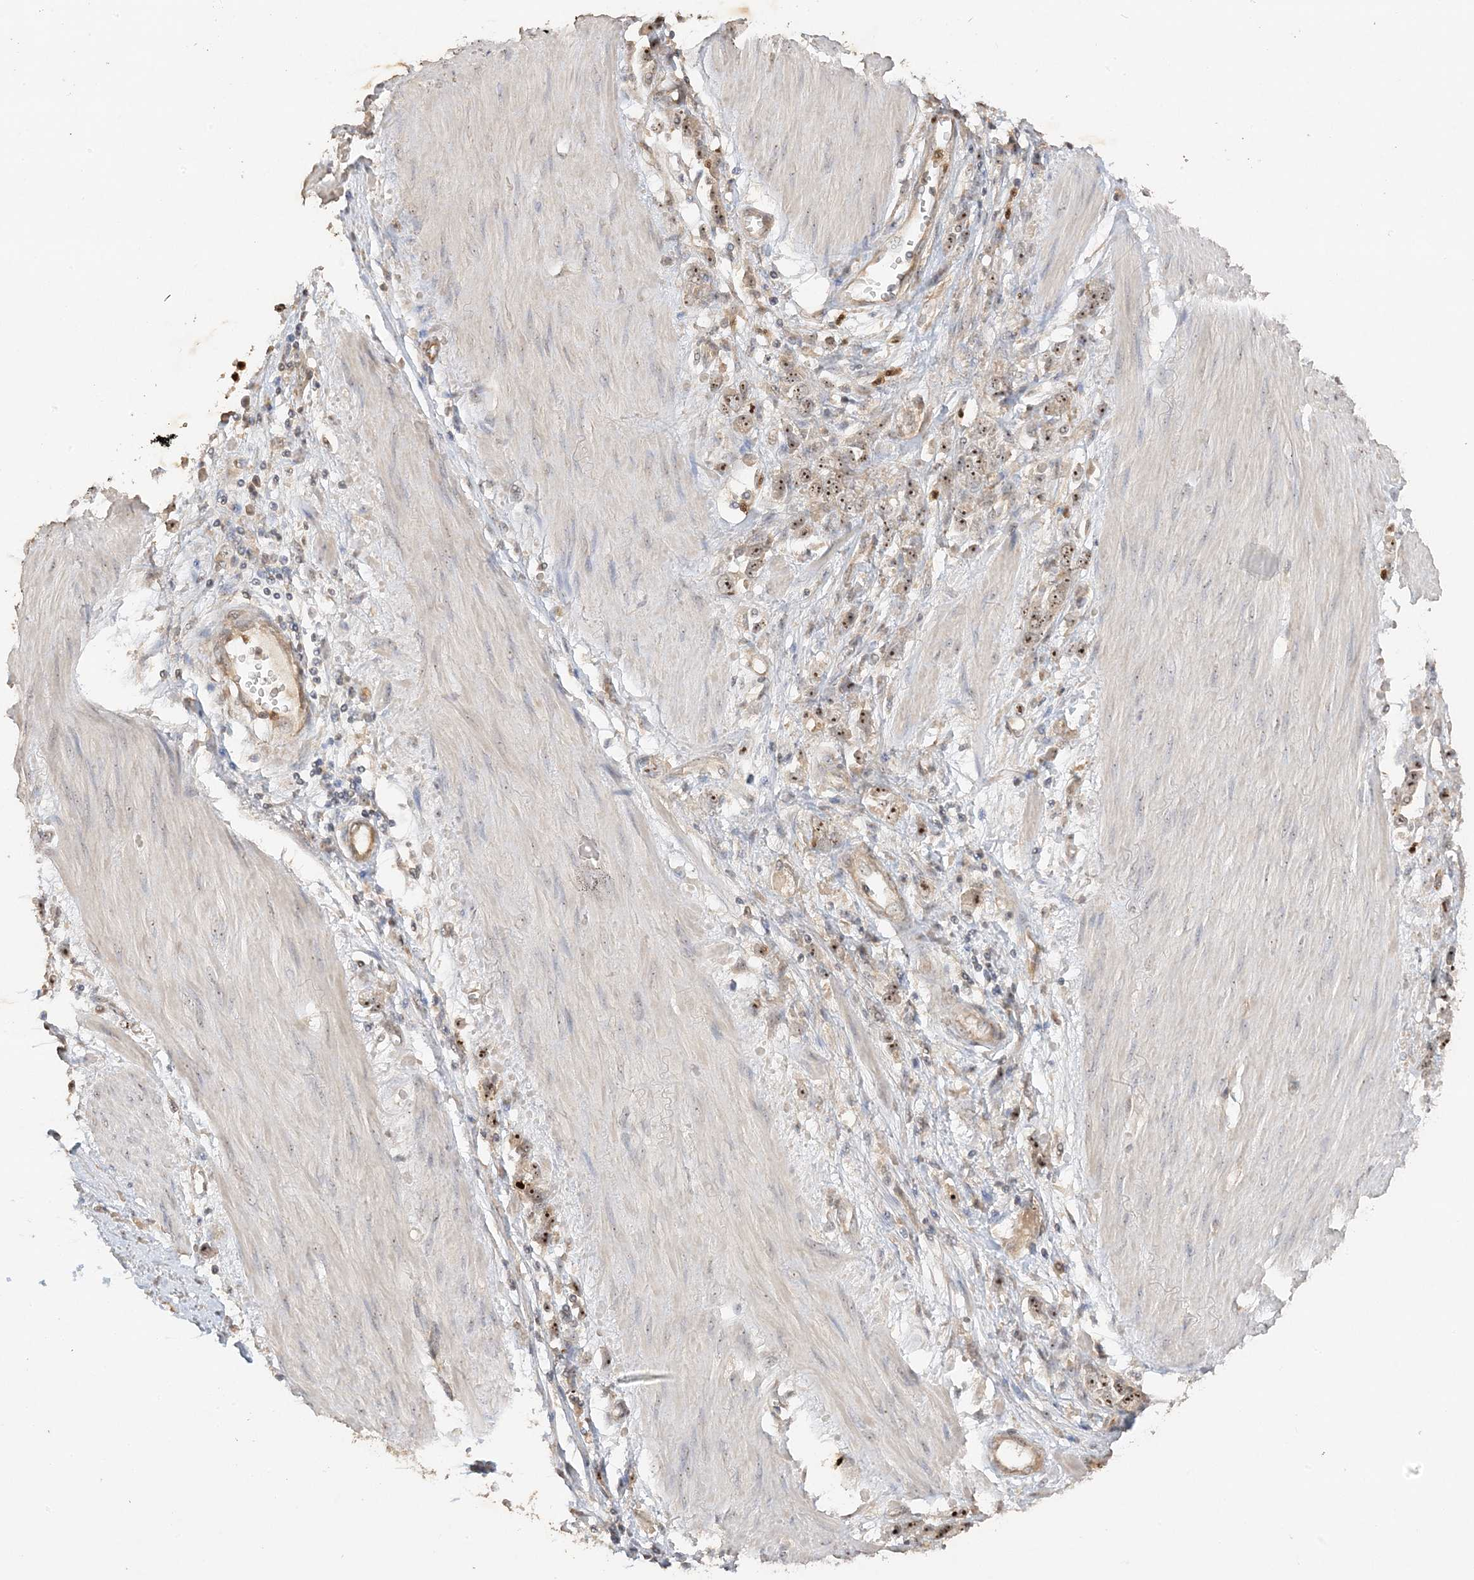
{"staining": {"intensity": "moderate", "quantity": ">75%", "location": "nuclear"}, "tissue": "stomach cancer", "cell_type": "Tumor cells", "image_type": "cancer", "snomed": [{"axis": "morphology", "description": "Adenocarcinoma, NOS"}, {"axis": "topography", "description": "Stomach"}], "caption": "Tumor cells reveal moderate nuclear positivity in approximately >75% of cells in stomach adenocarcinoma. (DAB (3,3'-diaminobenzidine) IHC, brown staining for protein, blue staining for nuclei).", "gene": "DDX18", "patient": {"sex": "female", "age": 76}}